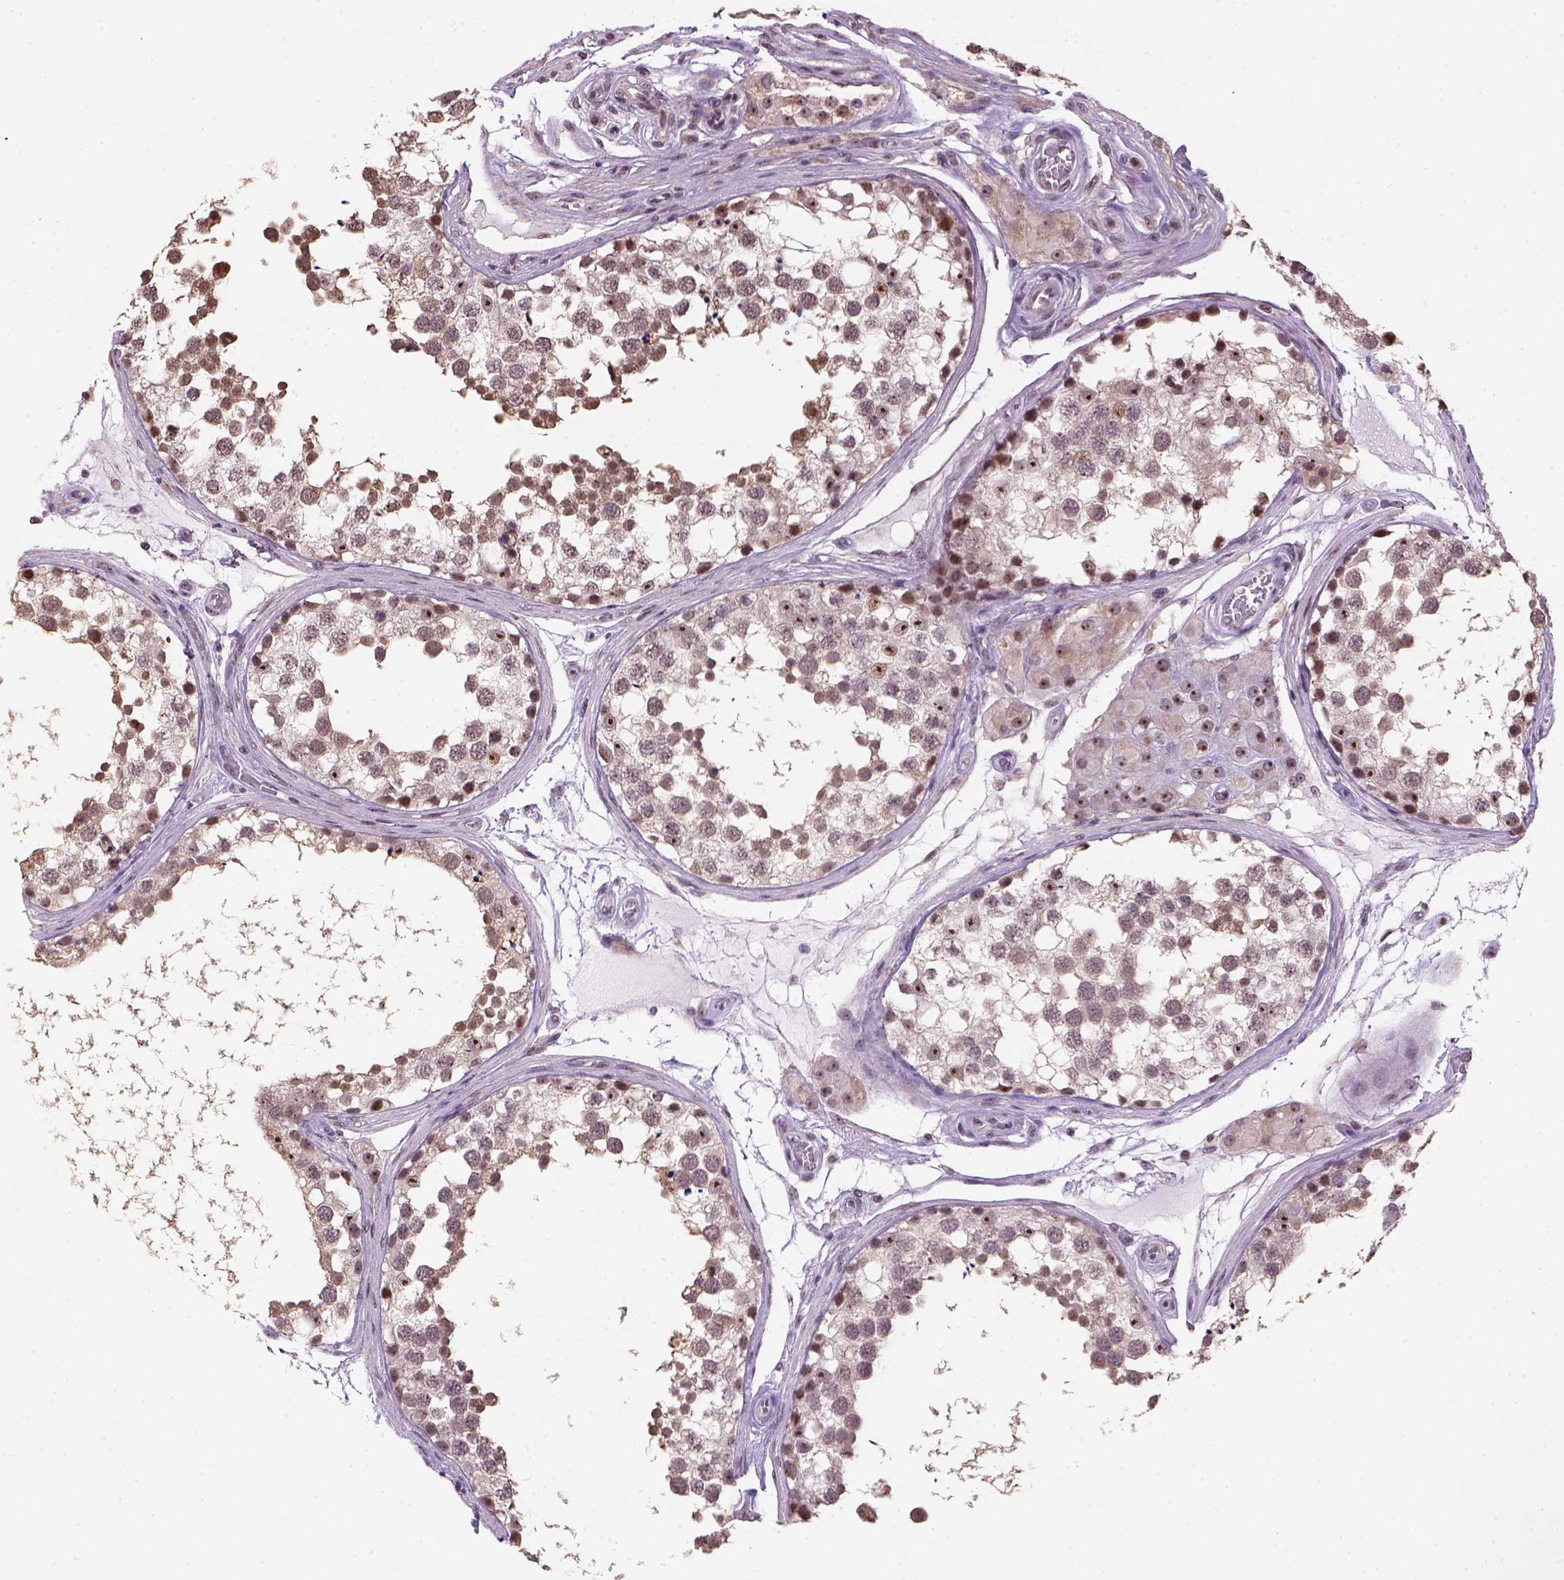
{"staining": {"intensity": "strong", "quantity": ">75%", "location": "nuclear"}, "tissue": "testis", "cell_type": "Cells in seminiferous ducts", "image_type": "normal", "snomed": [{"axis": "morphology", "description": "Normal tissue, NOS"}, {"axis": "morphology", "description": "Seminoma, NOS"}, {"axis": "topography", "description": "Testis"}], "caption": "Testis stained with DAB immunohistochemistry (IHC) shows high levels of strong nuclear positivity in approximately >75% of cells in seminiferous ducts.", "gene": "DDX50", "patient": {"sex": "male", "age": 65}}